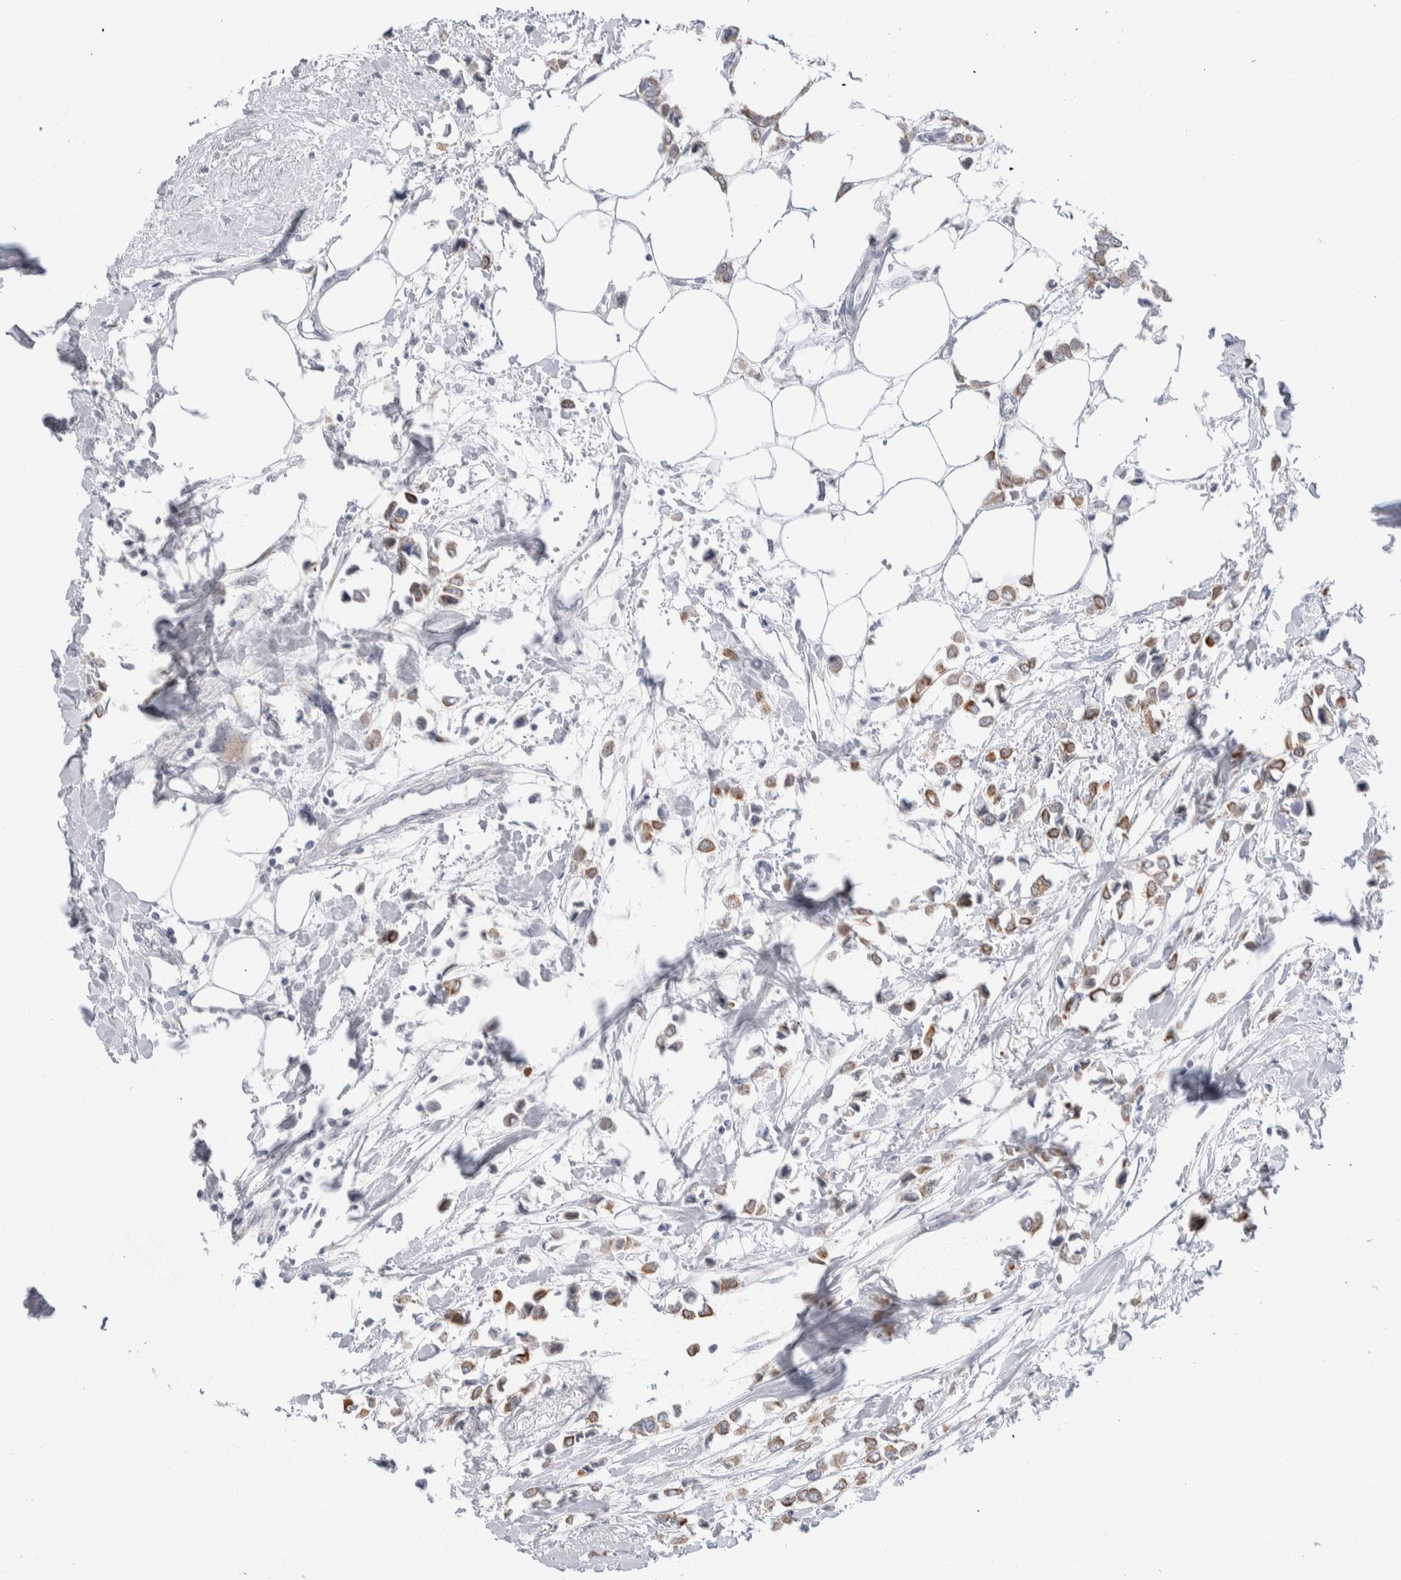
{"staining": {"intensity": "moderate", "quantity": ">75%", "location": "cytoplasmic/membranous"}, "tissue": "breast cancer", "cell_type": "Tumor cells", "image_type": "cancer", "snomed": [{"axis": "morphology", "description": "Lobular carcinoma"}, {"axis": "topography", "description": "Breast"}], "caption": "Breast cancer (lobular carcinoma) was stained to show a protein in brown. There is medium levels of moderate cytoplasmic/membranous positivity in approximately >75% of tumor cells. (DAB (3,3'-diaminobenzidine) = brown stain, brightfield microscopy at high magnification).", "gene": "C1orf112", "patient": {"sex": "female", "age": 51}}